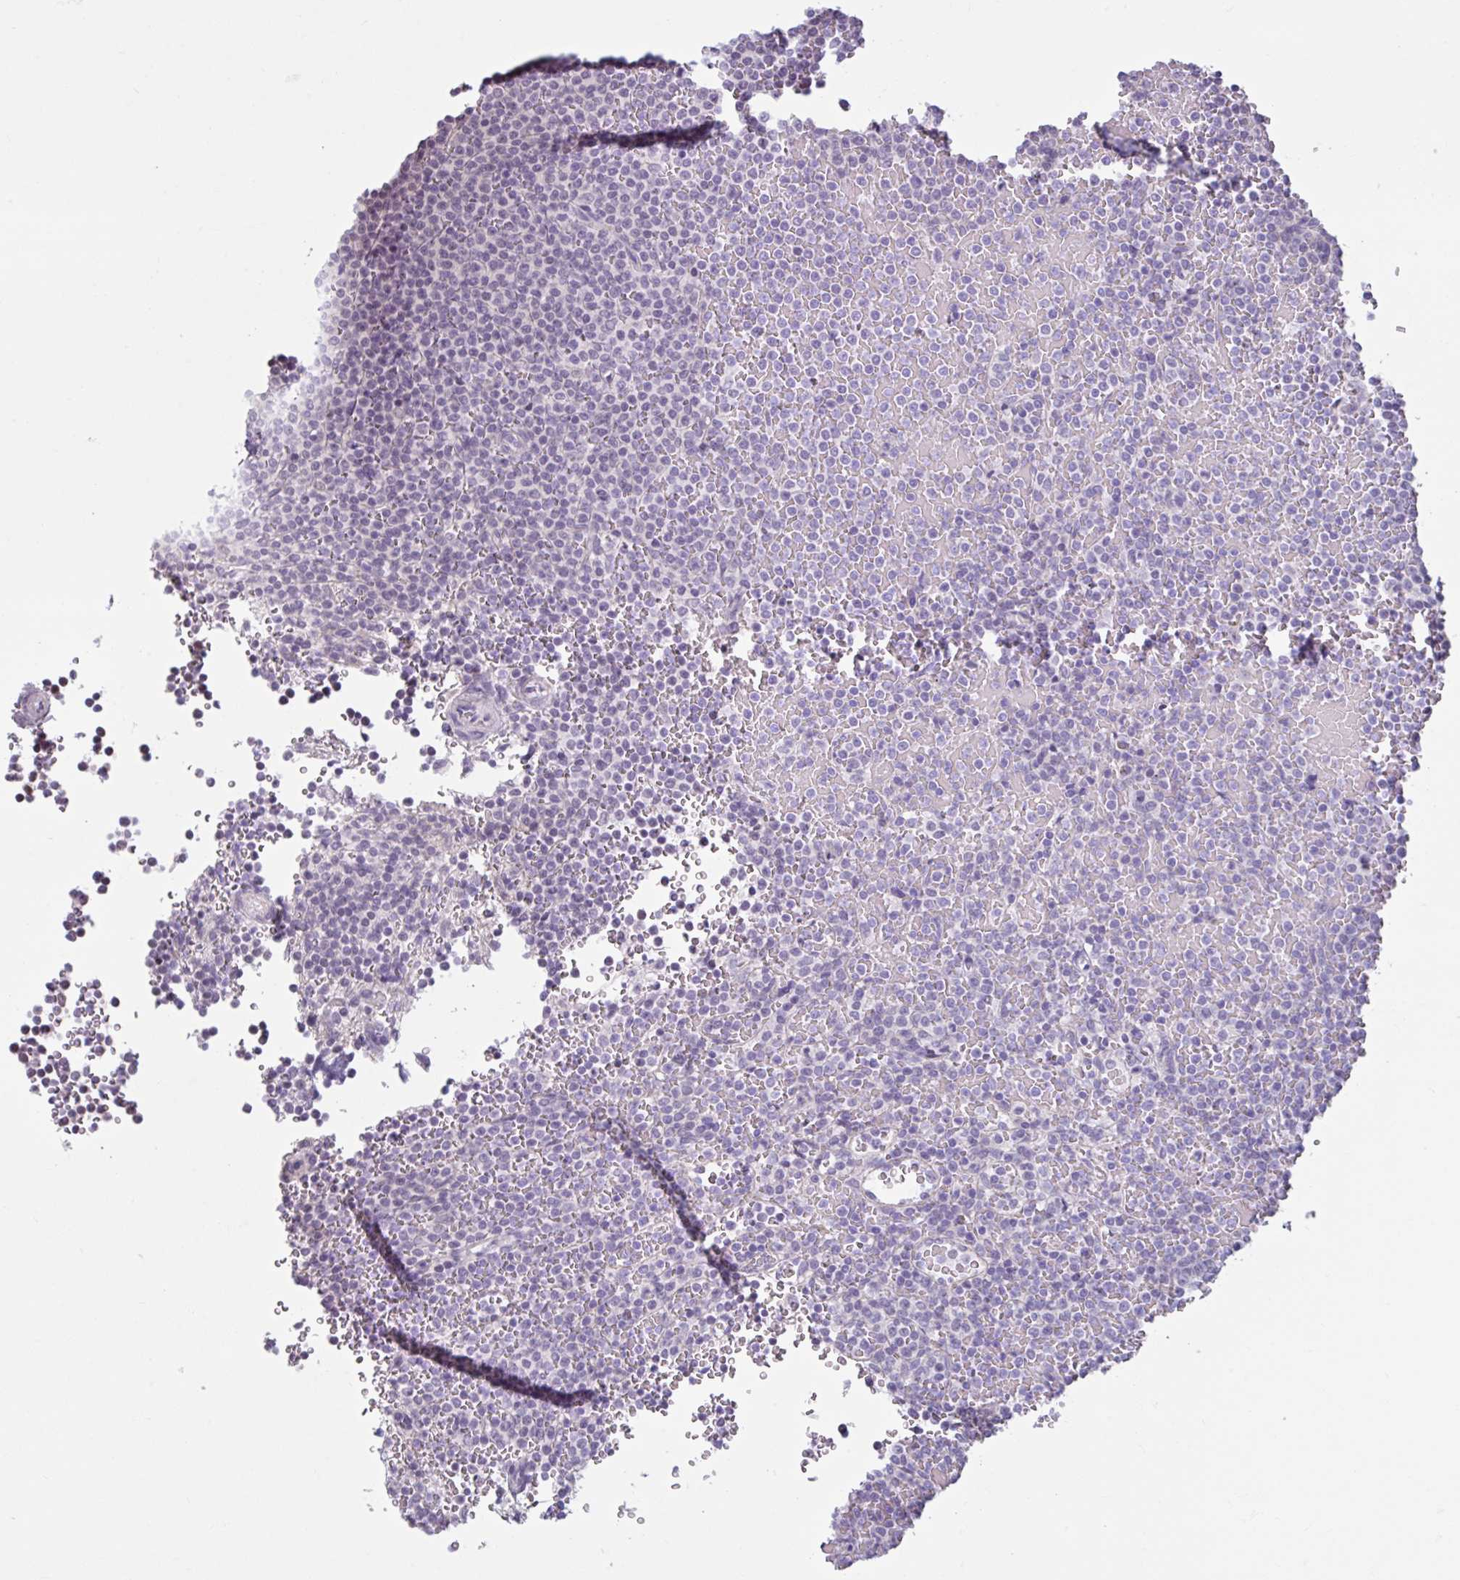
{"staining": {"intensity": "negative", "quantity": "none", "location": "none"}, "tissue": "lymphoma", "cell_type": "Tumor cells", "image_type": "cancer", "snomed": [{"axis": "morphology", "description": "Malignant lymphoma, non-Hodgkin's type, Low grade"}, {"axis": "topography", "description": "Spleen"}], "caption": "IHC of low-grade malignant lymphoma, non-Hodgkin's type demonstrates no expression in tumor cells.", "gene": "CDH19", "patient": {"sex": "male", "age": 60}}